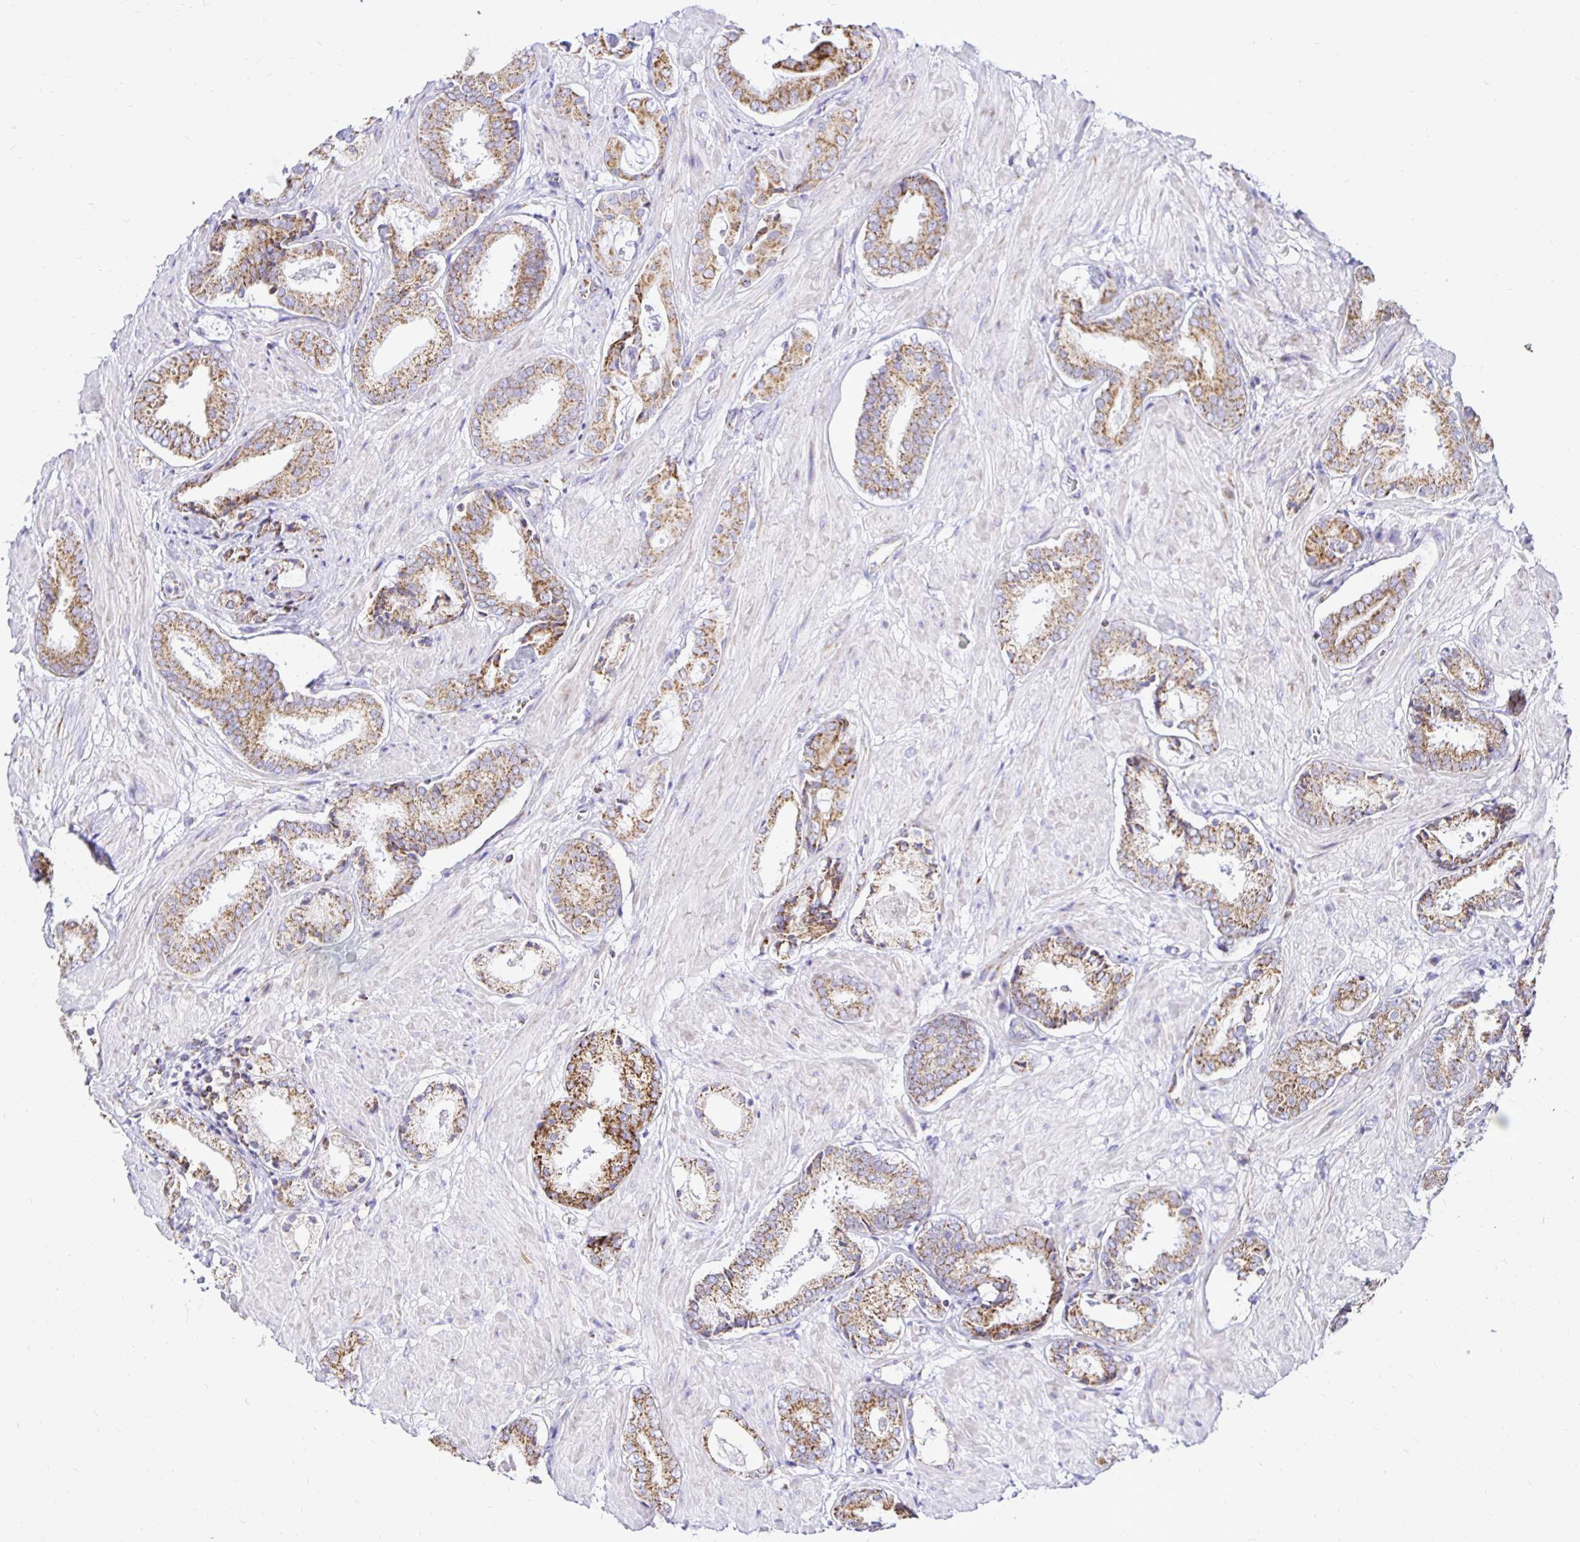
{"staining": {"intensity": "moderate", "quantity": ">75%", "location": "cytoplasmic/membranous"}, "tissue": "prostate cancer", "cell_type": "Tumor cells", "image_type": "cancer", "snomed": [{"axis": "morphology", "description": "Adenocarcinoma, High grade"}, {"axis": "topography", "description": "Prostate"}], "caption": "Protein staining of prostate cancer (high-grade adenocarcinoma) tissue shows moderate cytoplasmic/membranous expression in approximately >75% of tumor cells.", "gene": "PLAAT2", "patient": {"sex": "male", "age": 56}}